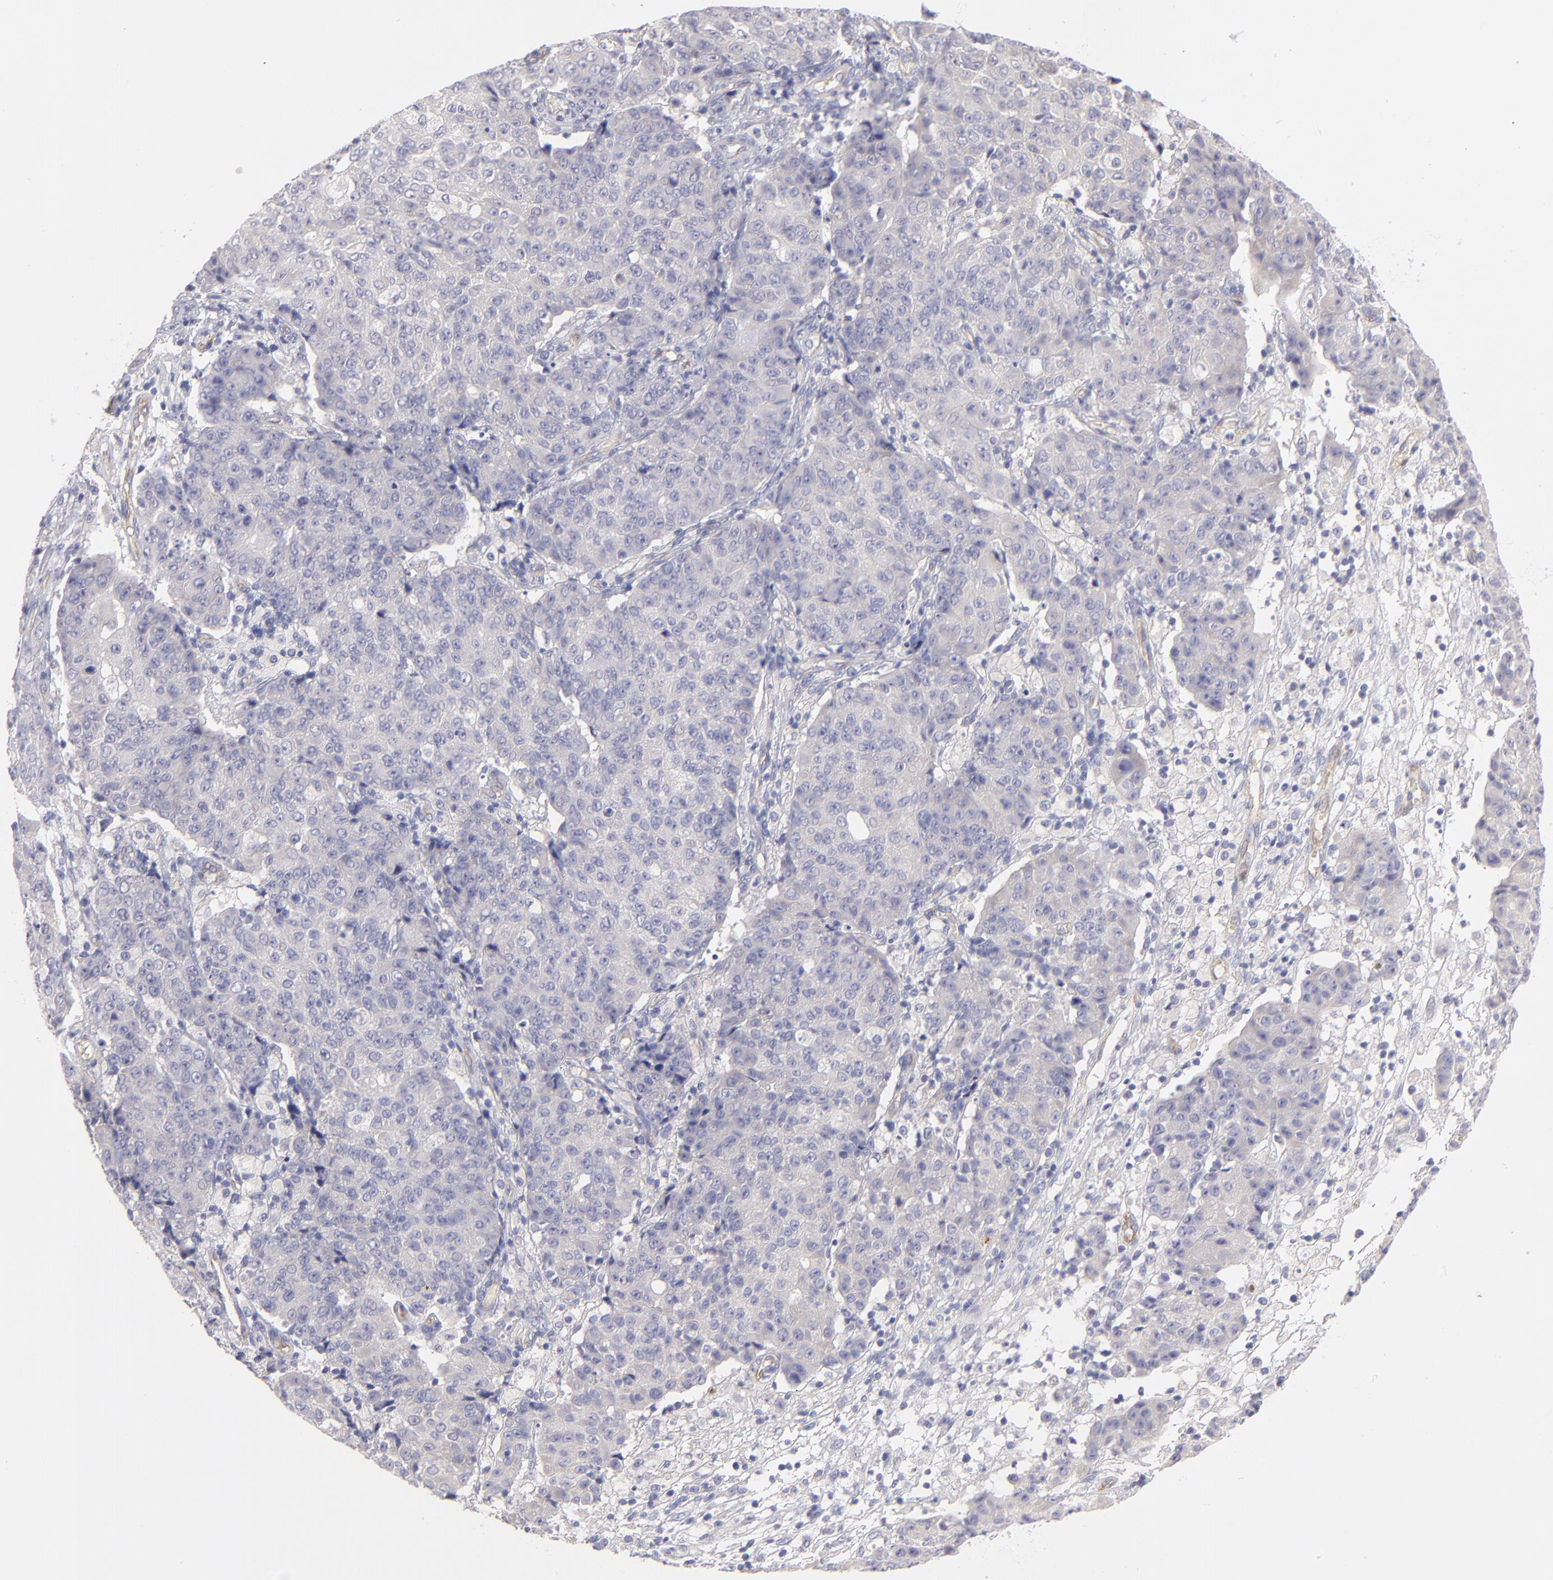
{"staining": {"intensity": "negative", "quantity": "none", "location": "none"}, "tissue": "ovarian cancer", "cell_type": "Tumor cells", "image_type": "cancer", "snomed": [{"axis": "morphology", "description": "Carcinoma, endometroid"}, {"axis": "topography", "description": "Ovary"}], "caption": "A high-resolution histopathology image shows immunohistochemistry staining of ovarian cancer, which exhibits no significant positivity in tumor cells.", "gene": "PLVAP", "patient": {"sex": "female", "age": 42}}